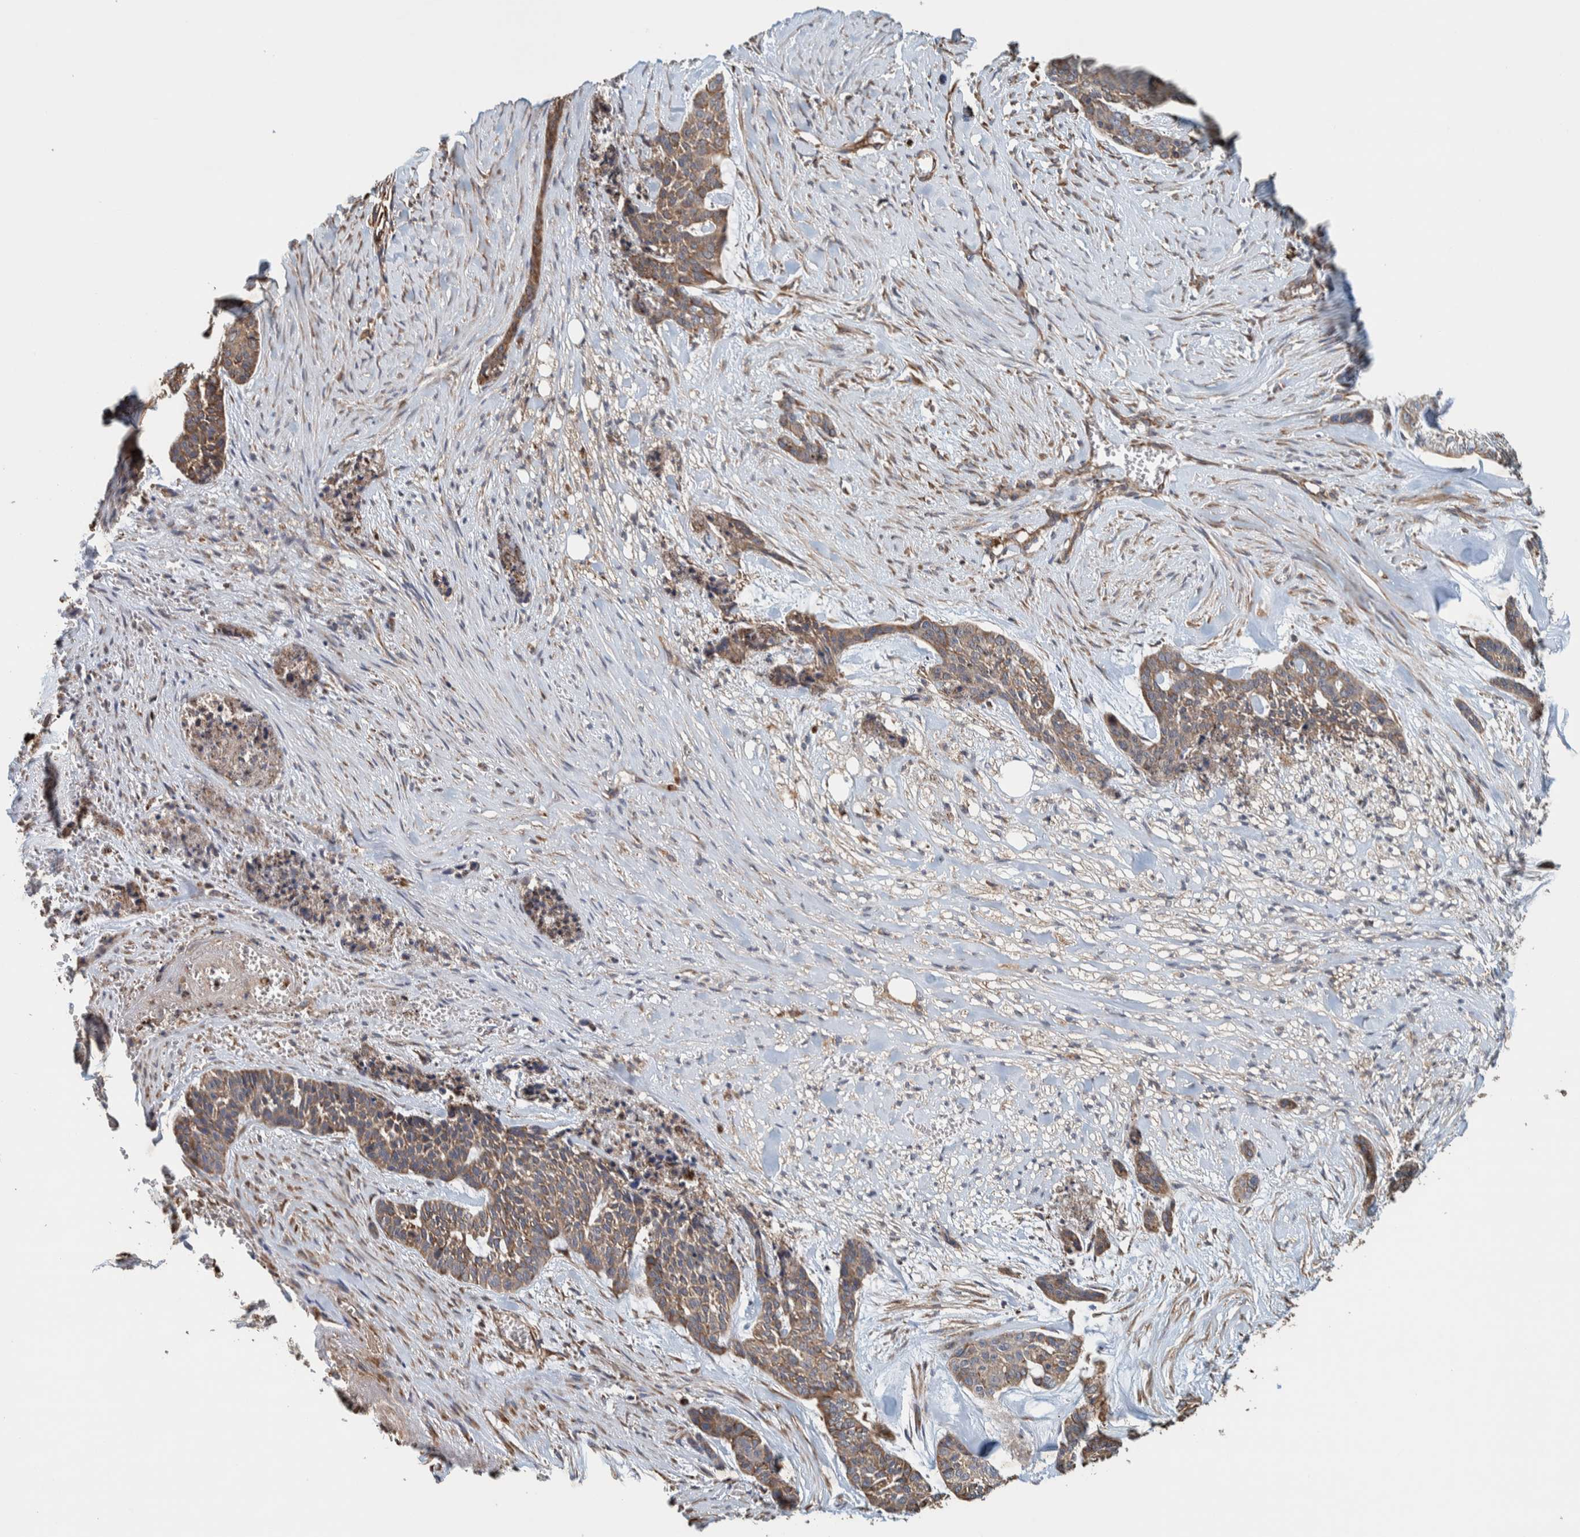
{"staining": {"intensity": "moderate", "quantity": ">75%", "location": "cytoplasmic/membranous"}, "tissue": "skin cancer", "cell_type": "Tumor cells", "image_type": "cancer", "snomed": [{"axis": "morphology", "description": "Basal cell carcinoma"}, {"axis": "topography", "description": "Skin"}], "caption": "A photomicrograph of skin cancer stained for a protein reveals moderate cytoplasmic/membranous brown staining in tumor cells. (IHC, brightfield microscopy, high magnification).", "gene": "PLA2G3", "patient": {"sex": "female", "age": 64}}